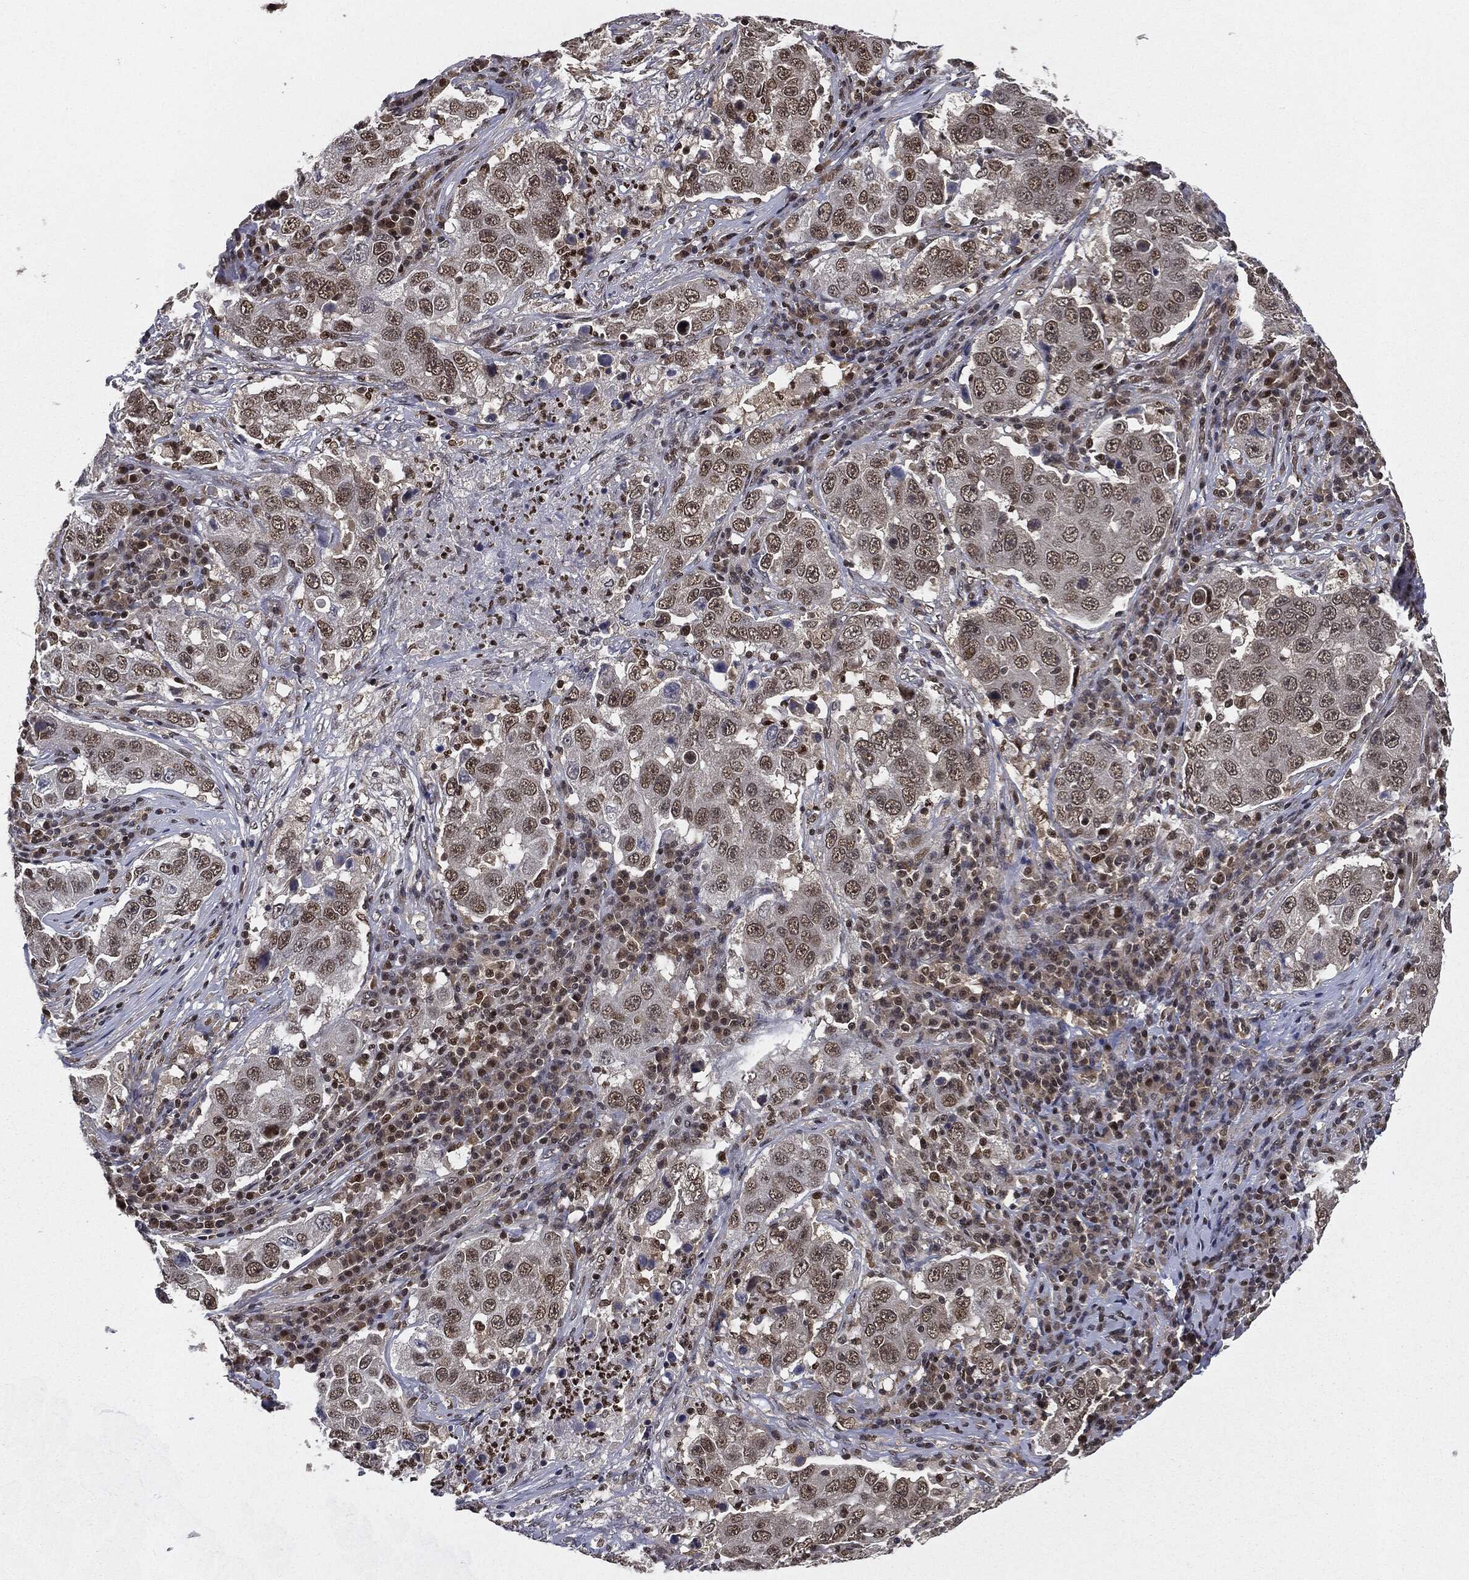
{"staining": {"intensity": "weak", "quantity": "25%-75%", "location": "nuclear"}, "tissue": "lung cancer", "cell_type": "Tumor cells", "image_type": "cancer", "snomed": [{"axis": "morphology", "description": "Adenocarcinoma, NOS"}, {"axis": "topography", "description": "Lung"}], "caption": "A micrograph showing weak nuclear staining in approximately 25%-75% of tumor cells in adenocarcinoma (lung), as visualized by brown immunohistochemical staining.", "gene": "TBC1D22A", "patient": {"sex": "male", "age": 73}}